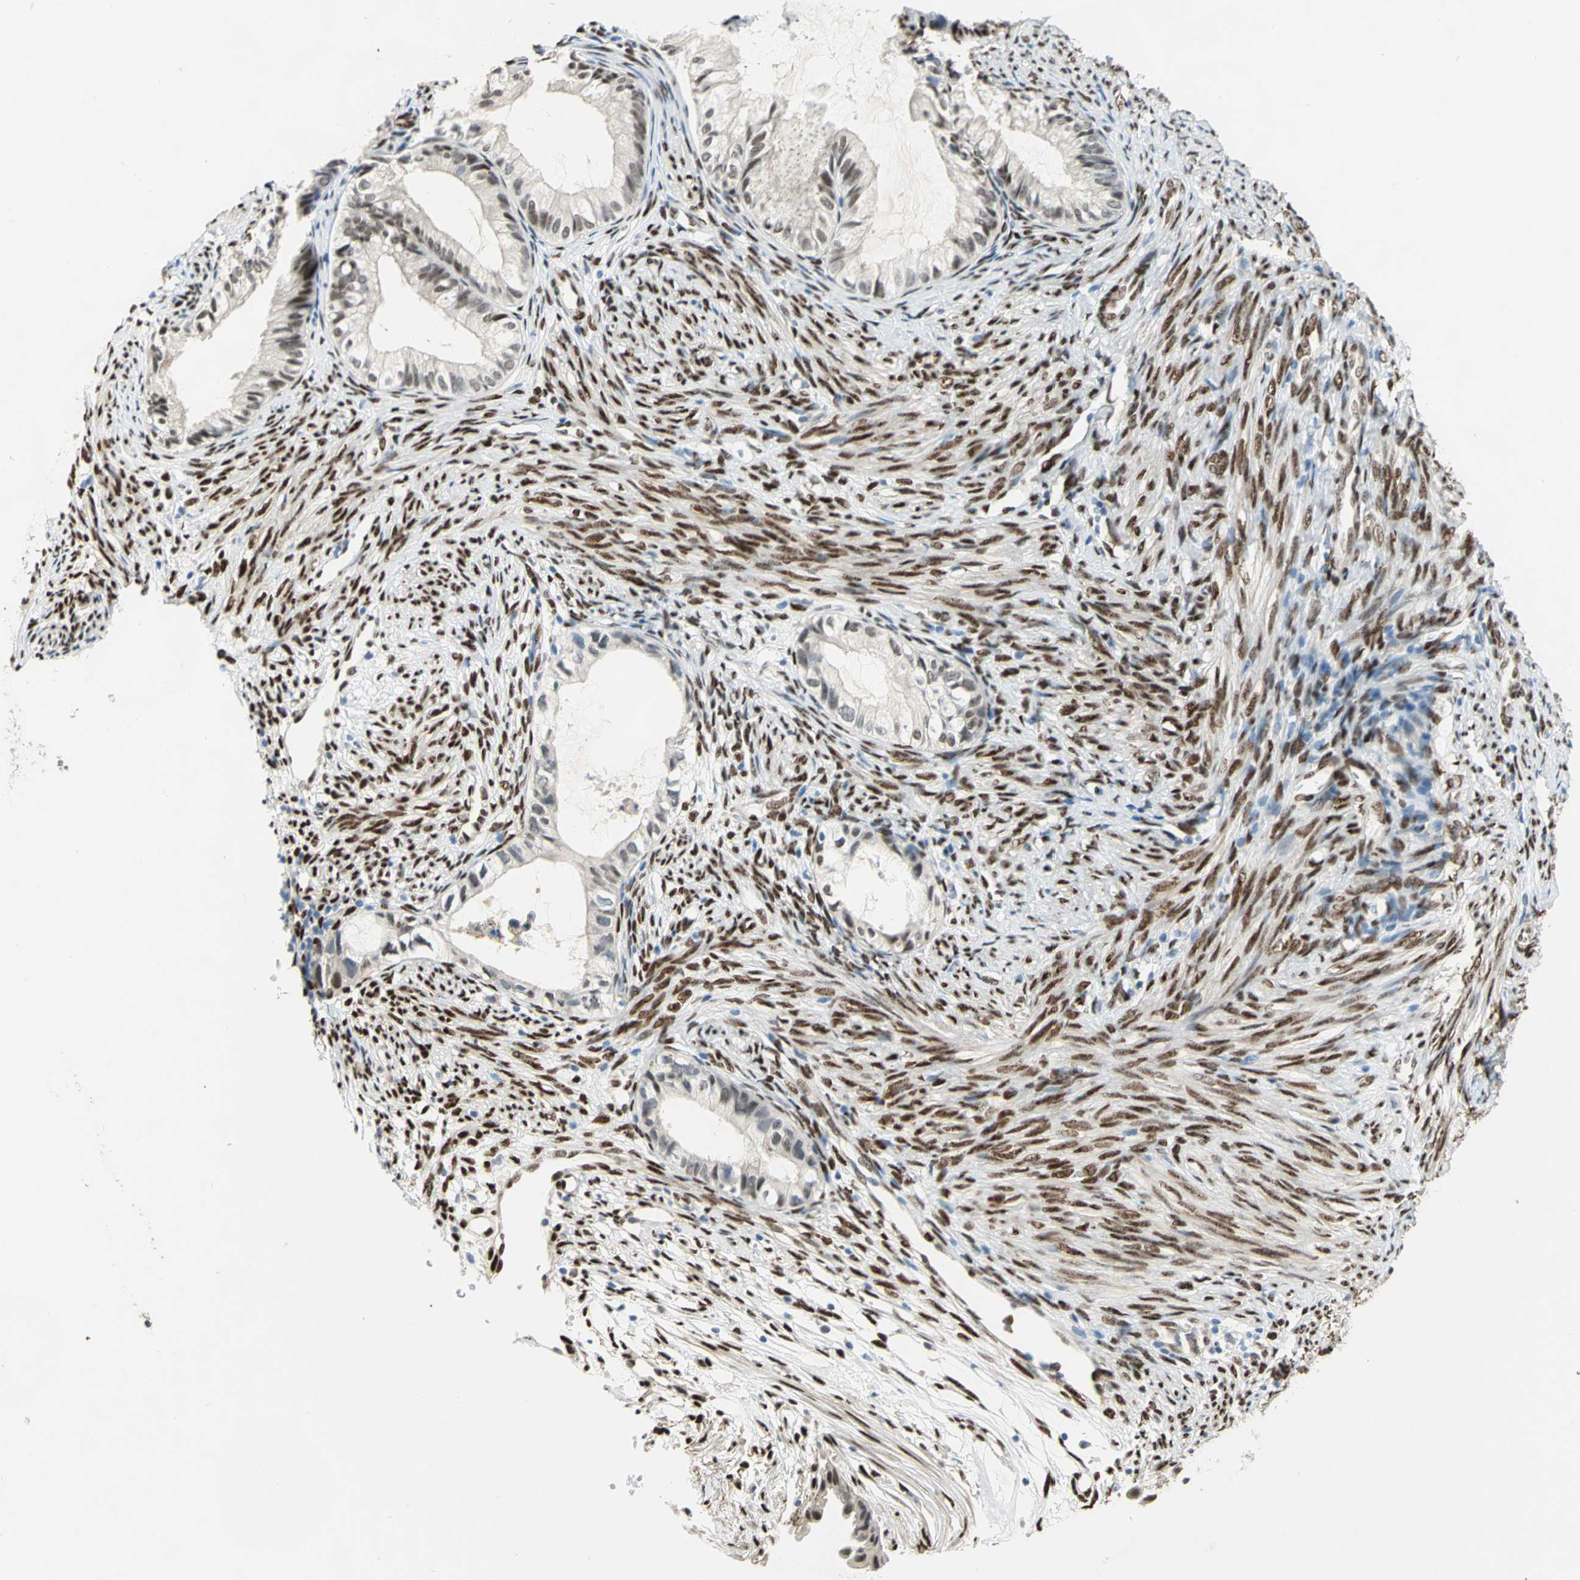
{"staining": {"intensity": "moderate", "quantity": ">75%", "location": "nuclear"}, "tissue": "cervical cancer", "cell_type": "Tumor cells", "image_type": "cancer", "snomed": [{"axis": "morphology", "description": "Normal tissue, NOS"}, {"axis": "morphology", "description": "Adenocarcinoma, NOS"}, {"axis": "topography", "description": "Cervix"}, {"axis": "topography", "description": "Endometrium"}], "caption": "Immunohistochemistry histopathology image of neoplastic tissue: cervical cancer (adenocarcinoma) stained using immunohistochemistry demonstrates medium levels of moderate protein expression localized specifically in the nuclear of tumor cells, appearing as a nuclear brown color.", "gene": "RBFOX2", "patient": {"sex": "female", "age": 86}}